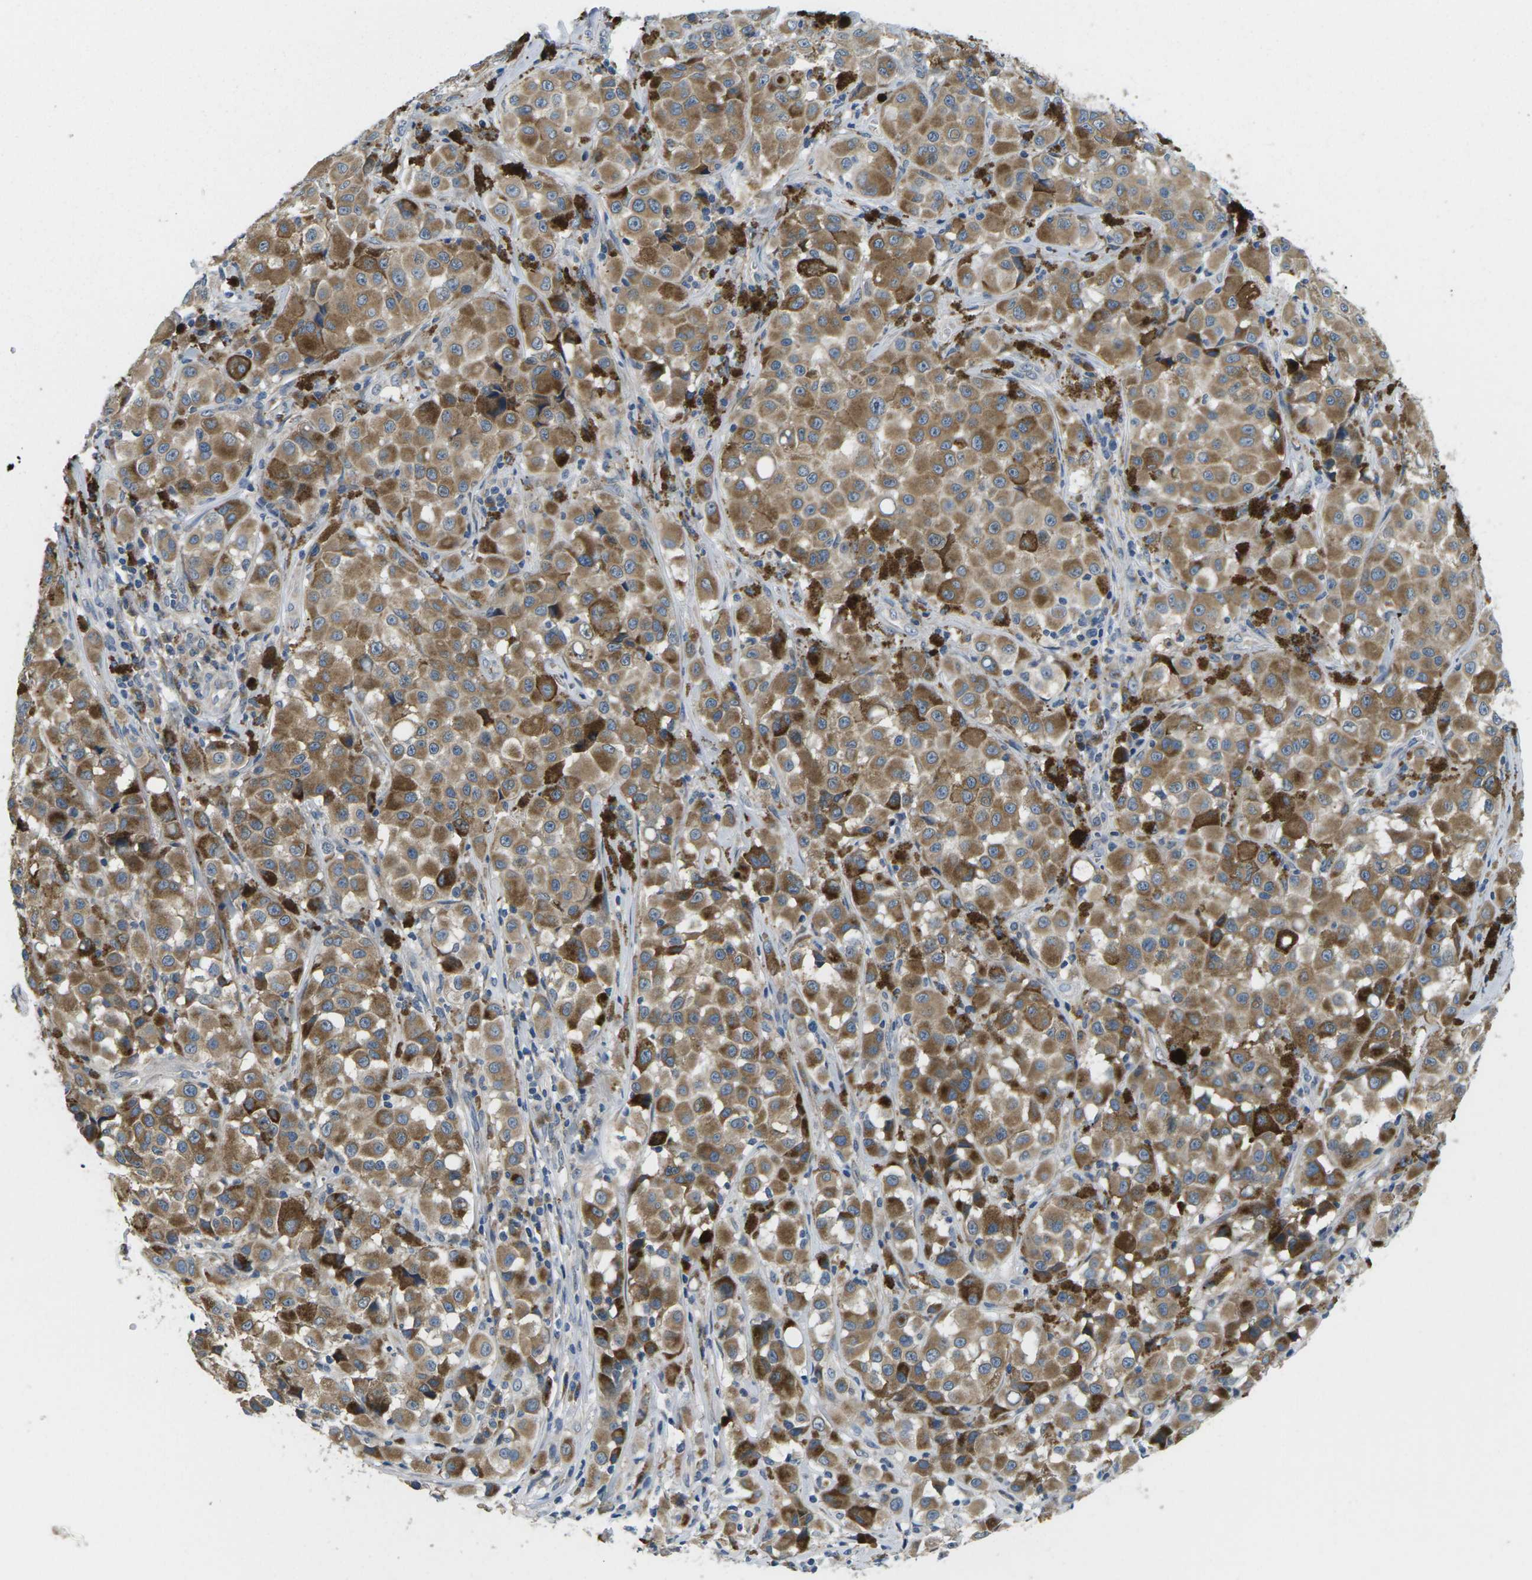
{"staining": {"intensity": "moderate", "quantity": ">75%", "location": "cytoplasmic/membranous"}, "tissue": "melanoma", "cell_type": "Tumor cells", "image_type": "cancer", "snomed": [{"axis": "morphology", "description": "Malignant melanoma, NOS"}, {"axis": "topography", "description": "Skin"}], "caption": "A photomicrograph of melanoma stained for a protein demonstrates moderate cytoplasmic/membranous brown staining in tumor cells.", "gene": "ERGIC3", "patient": {"sex": "male", "age": 84}}